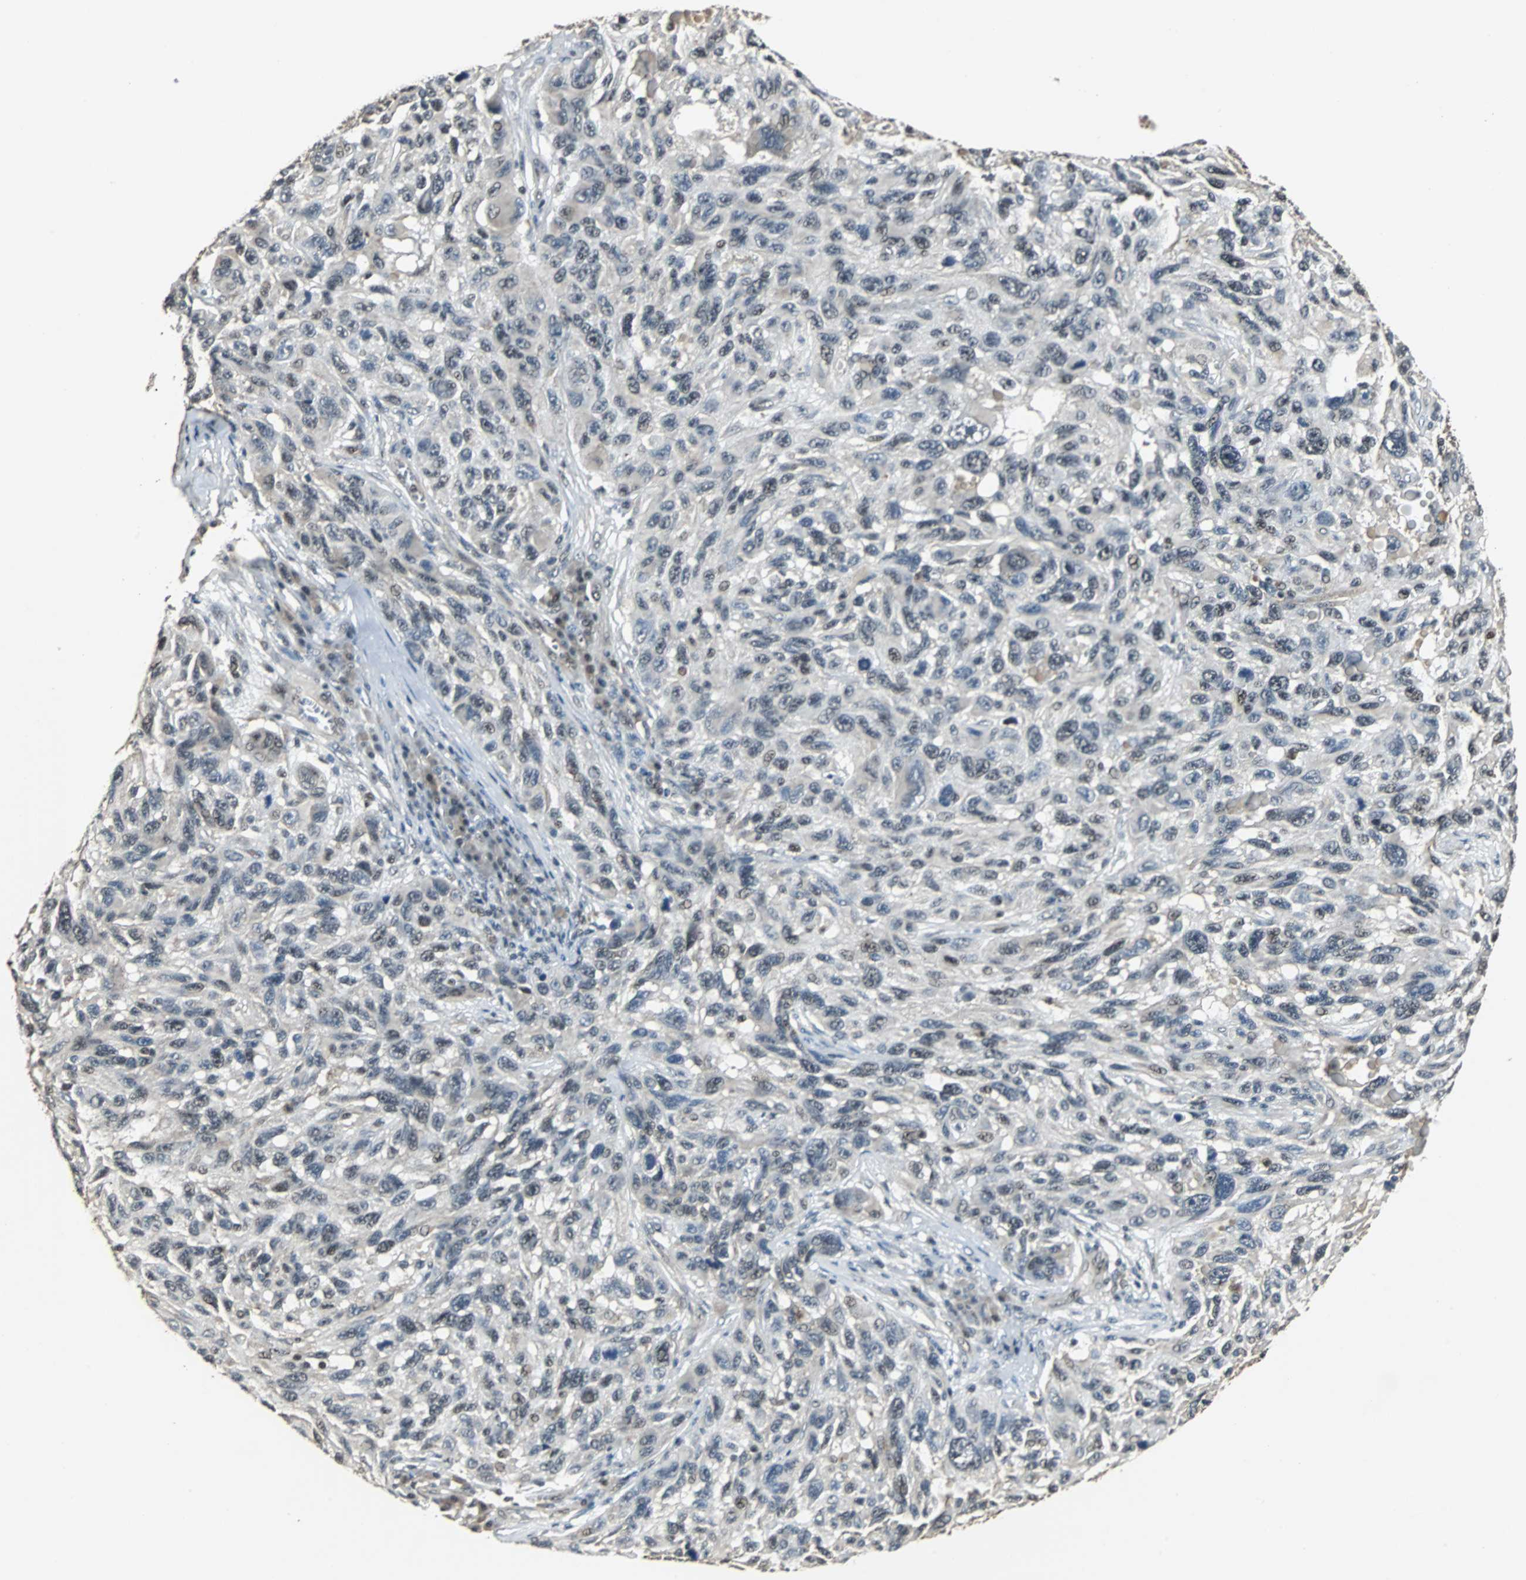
{"staining": {"intensity": "moderate", "quantity": "<25%", "location": "nuclear"}, "tissue": "melanoma", "cell_type": "Tumor cells", "image_type": "cancer", "snomed": [{"axis": "morphology", "description": "Malignant melanoma, NOS"}, {"axis": "topography", "description": "Skin"}], "caption": "Human malignant melanoma stained with a brown dye reveals moderate nuclear positive expression in approximately <25% of tumor cells.", "gene": "MED4", "patient": {"sex": "male", "age": 53}}